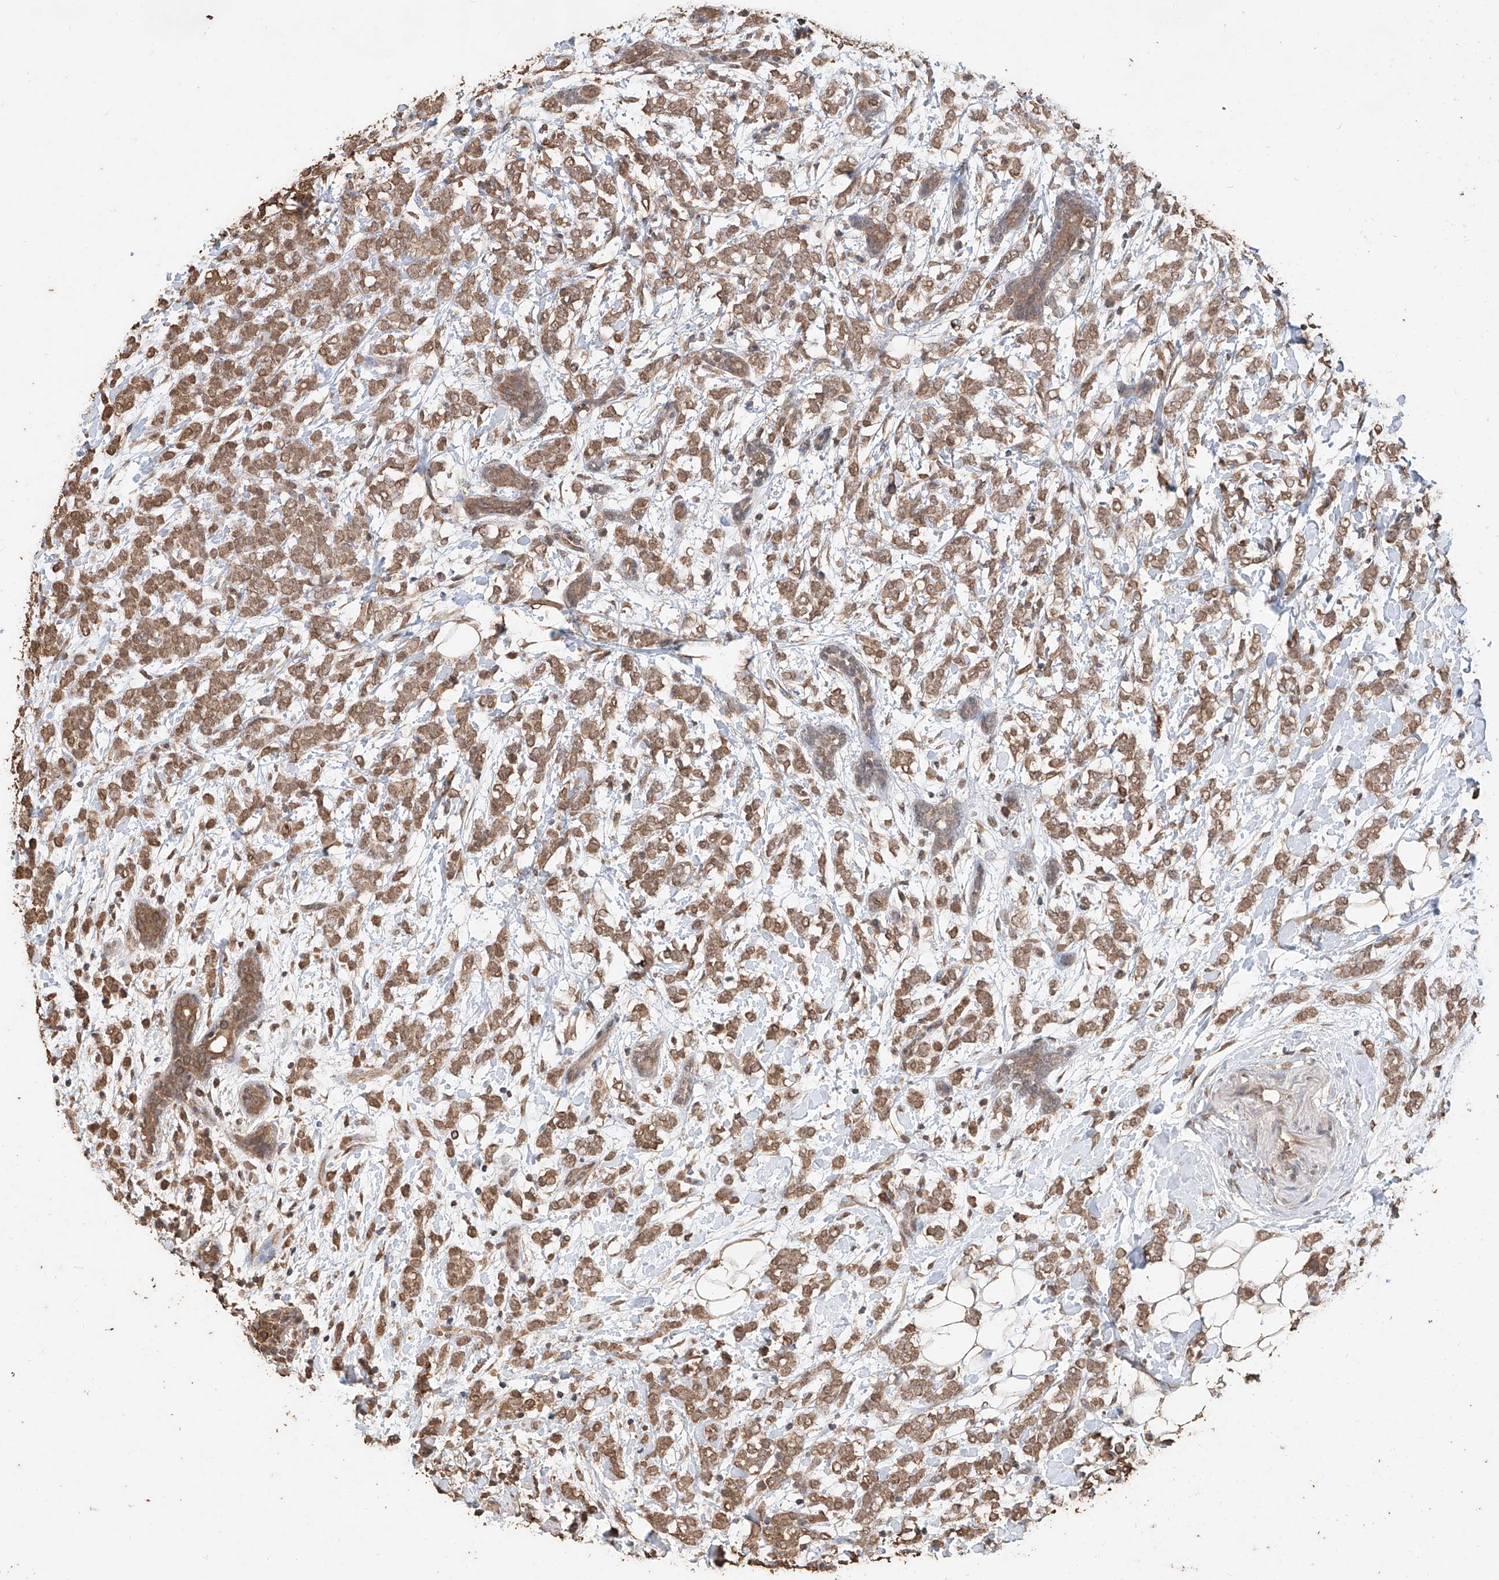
{"staining": {"intensity": "moderate", "quantity": ">75%", "location": "cytoplasmic/membranous,nuclear"}, "tissue": "breast cancer", "cell_type": "Tumor cells", "image_type": "cancer", "snomed": [{"axis": "morphology", "description": "Normal tissue, NOS"}, {"axis": "morphology", "description": "Lobular carcinoma"}, {"axis": "topography", "description": "Breast"}], "caption": "A micrograph of human breast cancer (lobular carcinoma) stained for a protein exhibits moderate cytoplasmic/membranous and nuclear brown staining in tumor cells.", "gene": "ELOVL1", "patient": {"sex": "female", "age": 47}}